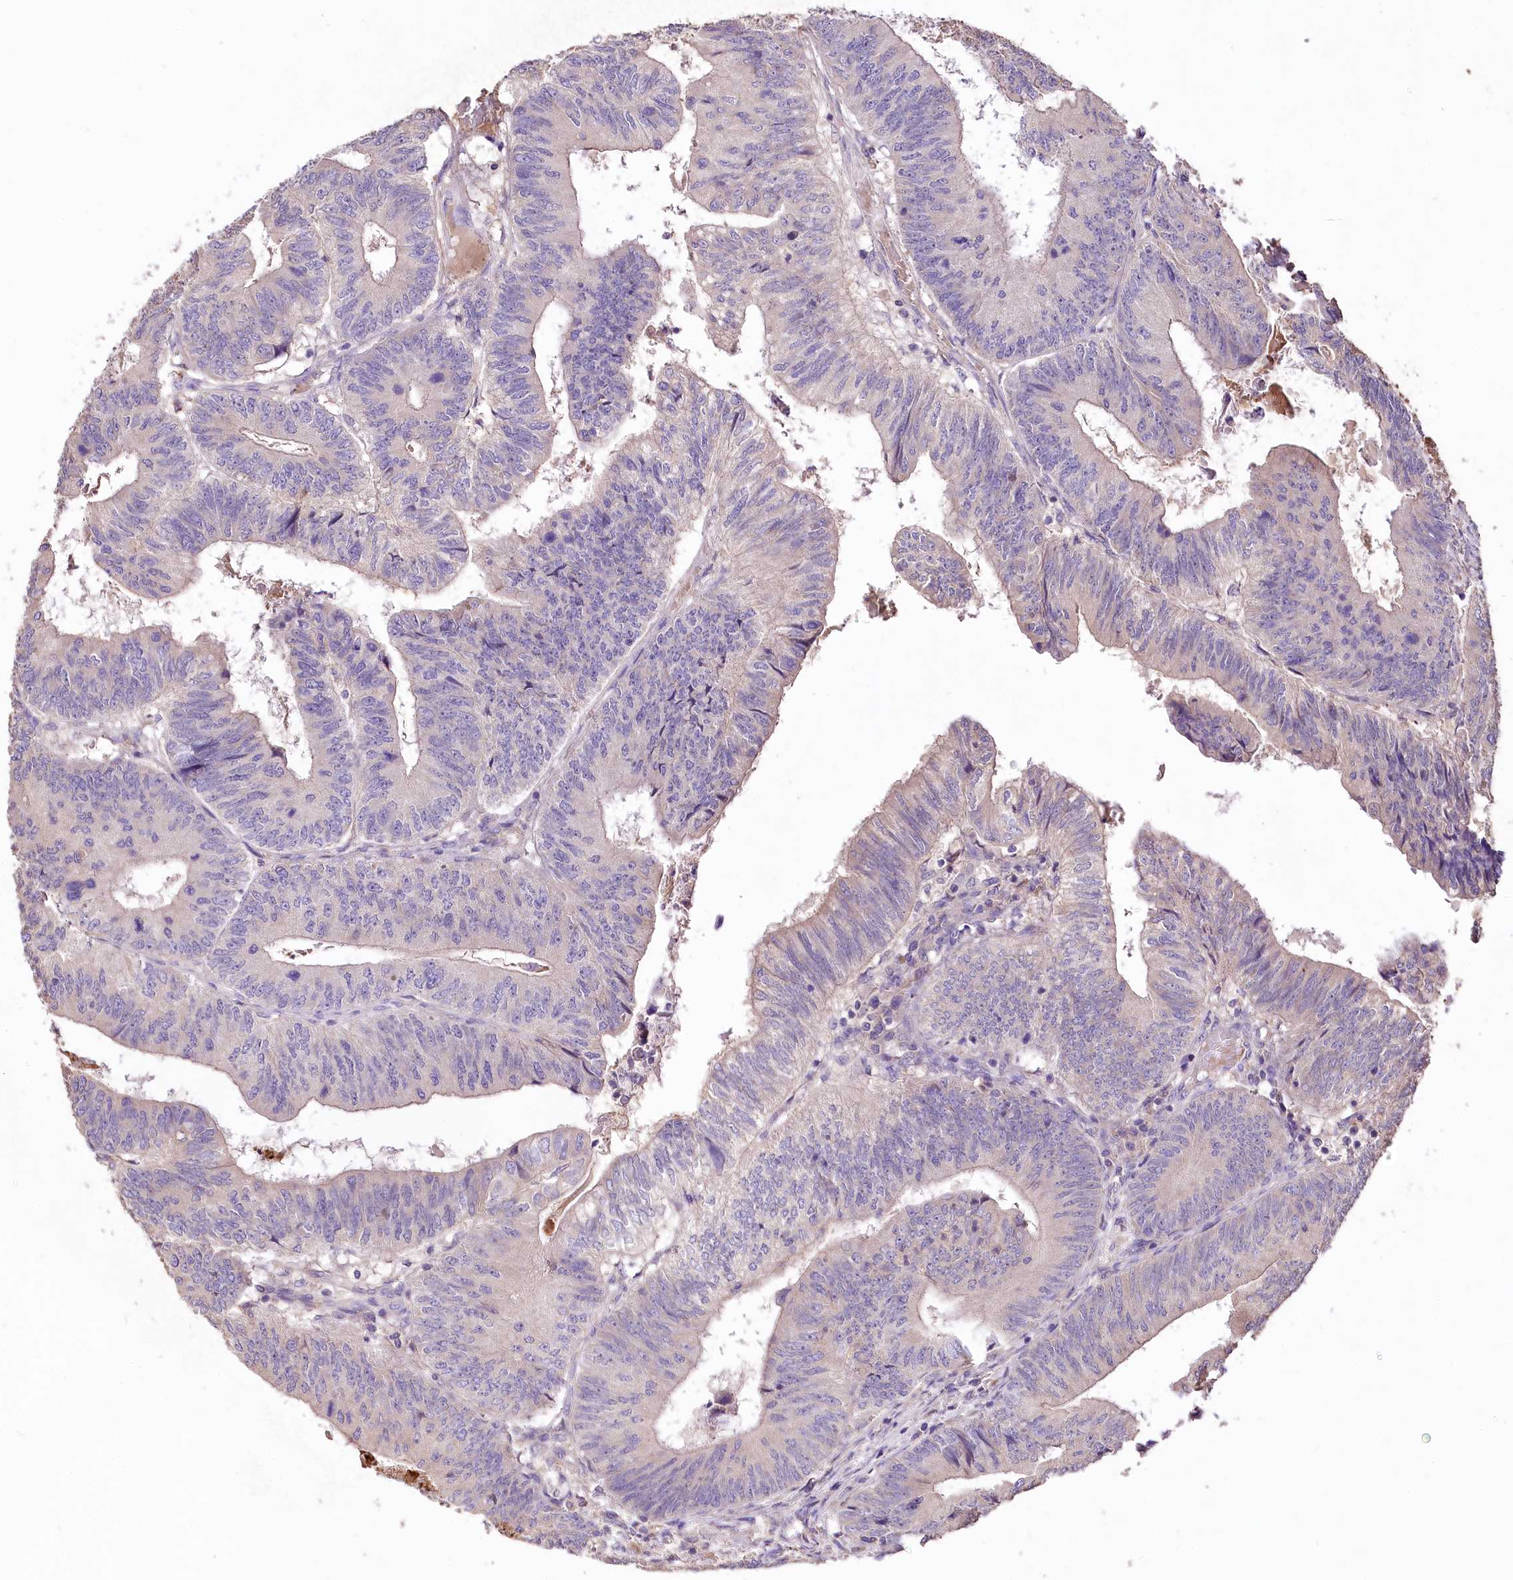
{"staining": {"intensity": "negative", "quantity": "none", "location": "none"}, "tissue": "colorectal cancer", "cell_type": "Tumor cells", "image_type": "cancer", "snomed": [{"axis": "morphology", "description": "Adenocarcinoma, NOS"}, {"axis": "topography", "description": "Colon"}], "caption": "A high-resolution image shows immunohistochemistry staining of colorectal cancer, which reveals no significant positivity in tumor cells.", "gene": "PCYOX1L", "patient": {"sex": "female", "age": 67}}